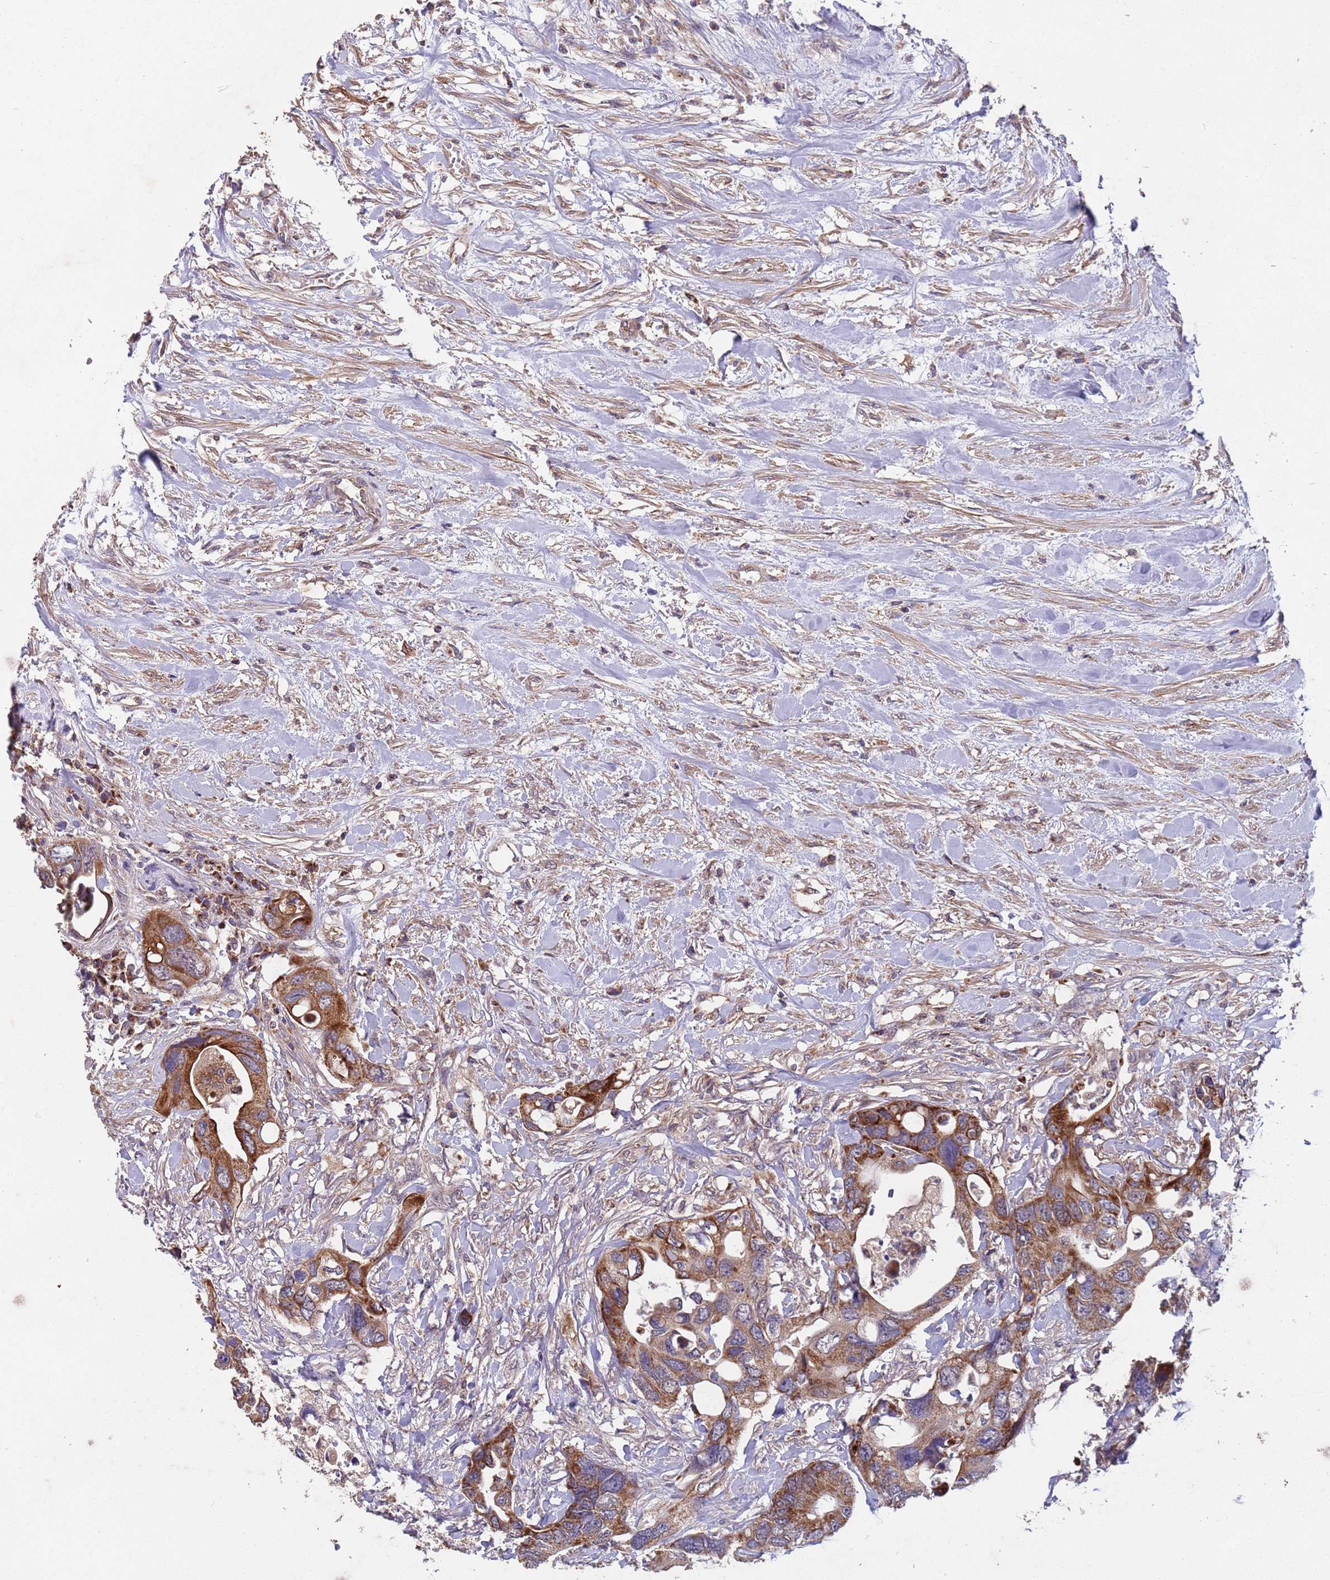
{"staining": {"intensity": "moderate", "quantity": ">75%", "location": "cytoplasmic/membranous"}, "tissue": "colorectal cancer", "cell_type": "Tumor cells", "image_type": "cancer", "snomed": [{"axis": "morphology", "description": "Adenocarcinoma, NOS"}, {"axis": "topography", "description": "Rectum"}], "caption": "Immunohistochemistry (IHC) of adenocarcinoma (colorectal) demonstrates medium levels of moderate cytoplasmic/membranous positivity in about >75% of tumor cells. (Stains: DAB in brown, nuclei in blue, Microscopy: brightfield microscopy at high magnification).", "gene": "ACAD8", "patient": {"sex": "male", "age": 57}}